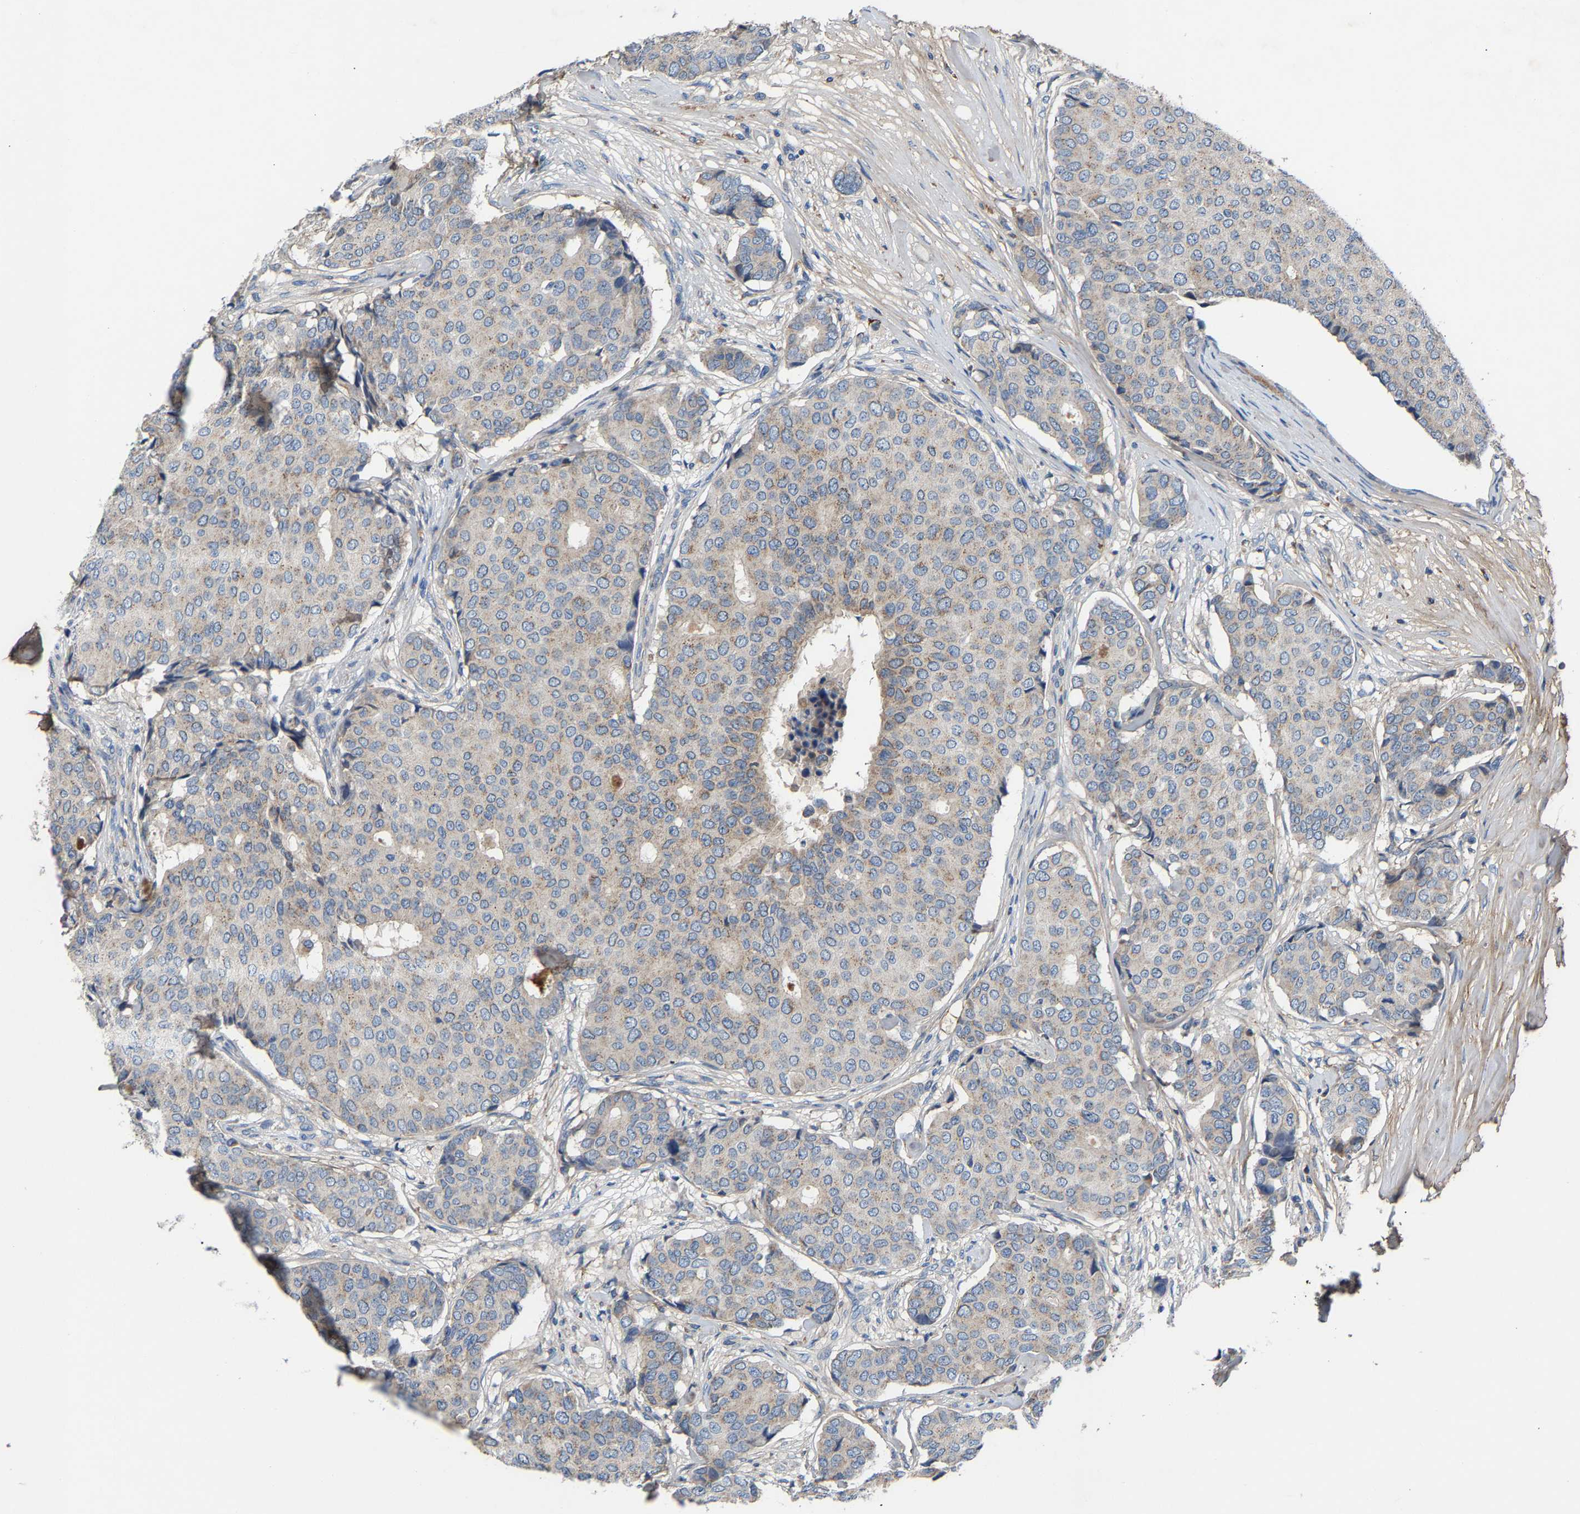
{"staining": {"intensity": "negative", "quantity": "none", "location": "none"}, "tissue": "breast cancer", "cell_type": "Tumor cells", "image_type": "cancer", "snomed": [{"axis": "morphology", "description": "Duct carcinoma"}, {"axis": "topography", "description": "Breast"}], "caption": "Immunohistochemistry micrograph of intraductal carcinoma (breast) stained for a protein (brown), which exhibits no expression in tumor cells.", "gene": "CCDC171", "patient": {"sex": "female", "age": 75}}